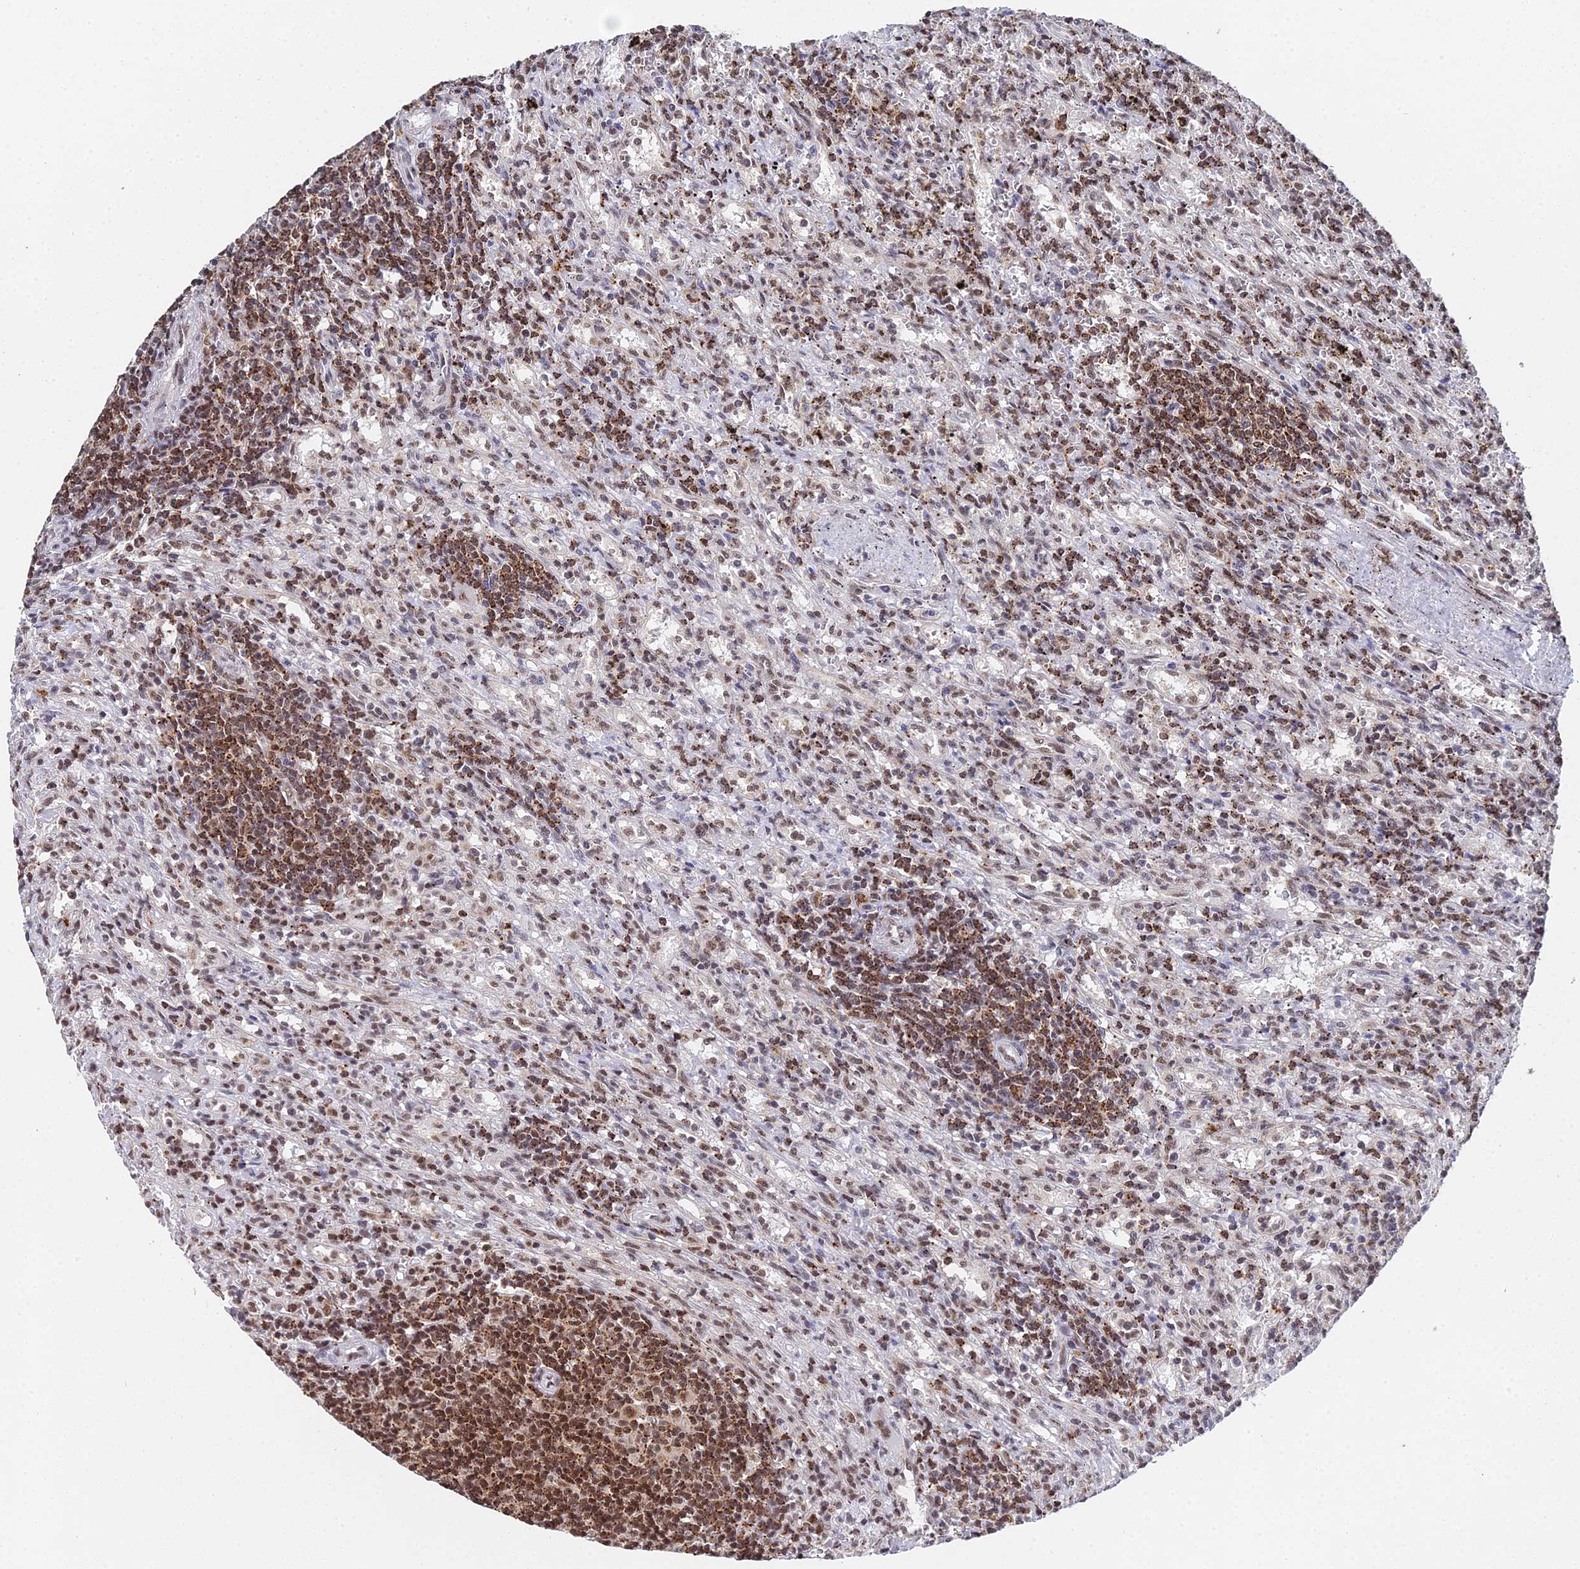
{"staining": {"intensity": "moderate", "quantity": ">75%", "location": "cytoplasmic/membranous,nuclear"}, "tissue": "lymphoma", "cell_type": "Tumor cells", "image_type": "cancer", "snomed": [{"axis": "morphology", "description": "Malignant lymphoma, non-Hodgkin's type, Low grade"}, {"axis": "topography", "description": "Spleen"}], "caption": "A high-resolution histopathology image shows IHC staining of malignant lymphoma, non-Hodgkin's type (low-grade), which demonstrates moderate cytoplasmic/membranous and nuclear expression in about >75% of tumor cells.", "gene": "MAGOHB", "patient": {"sex": "male", "age": 76}}